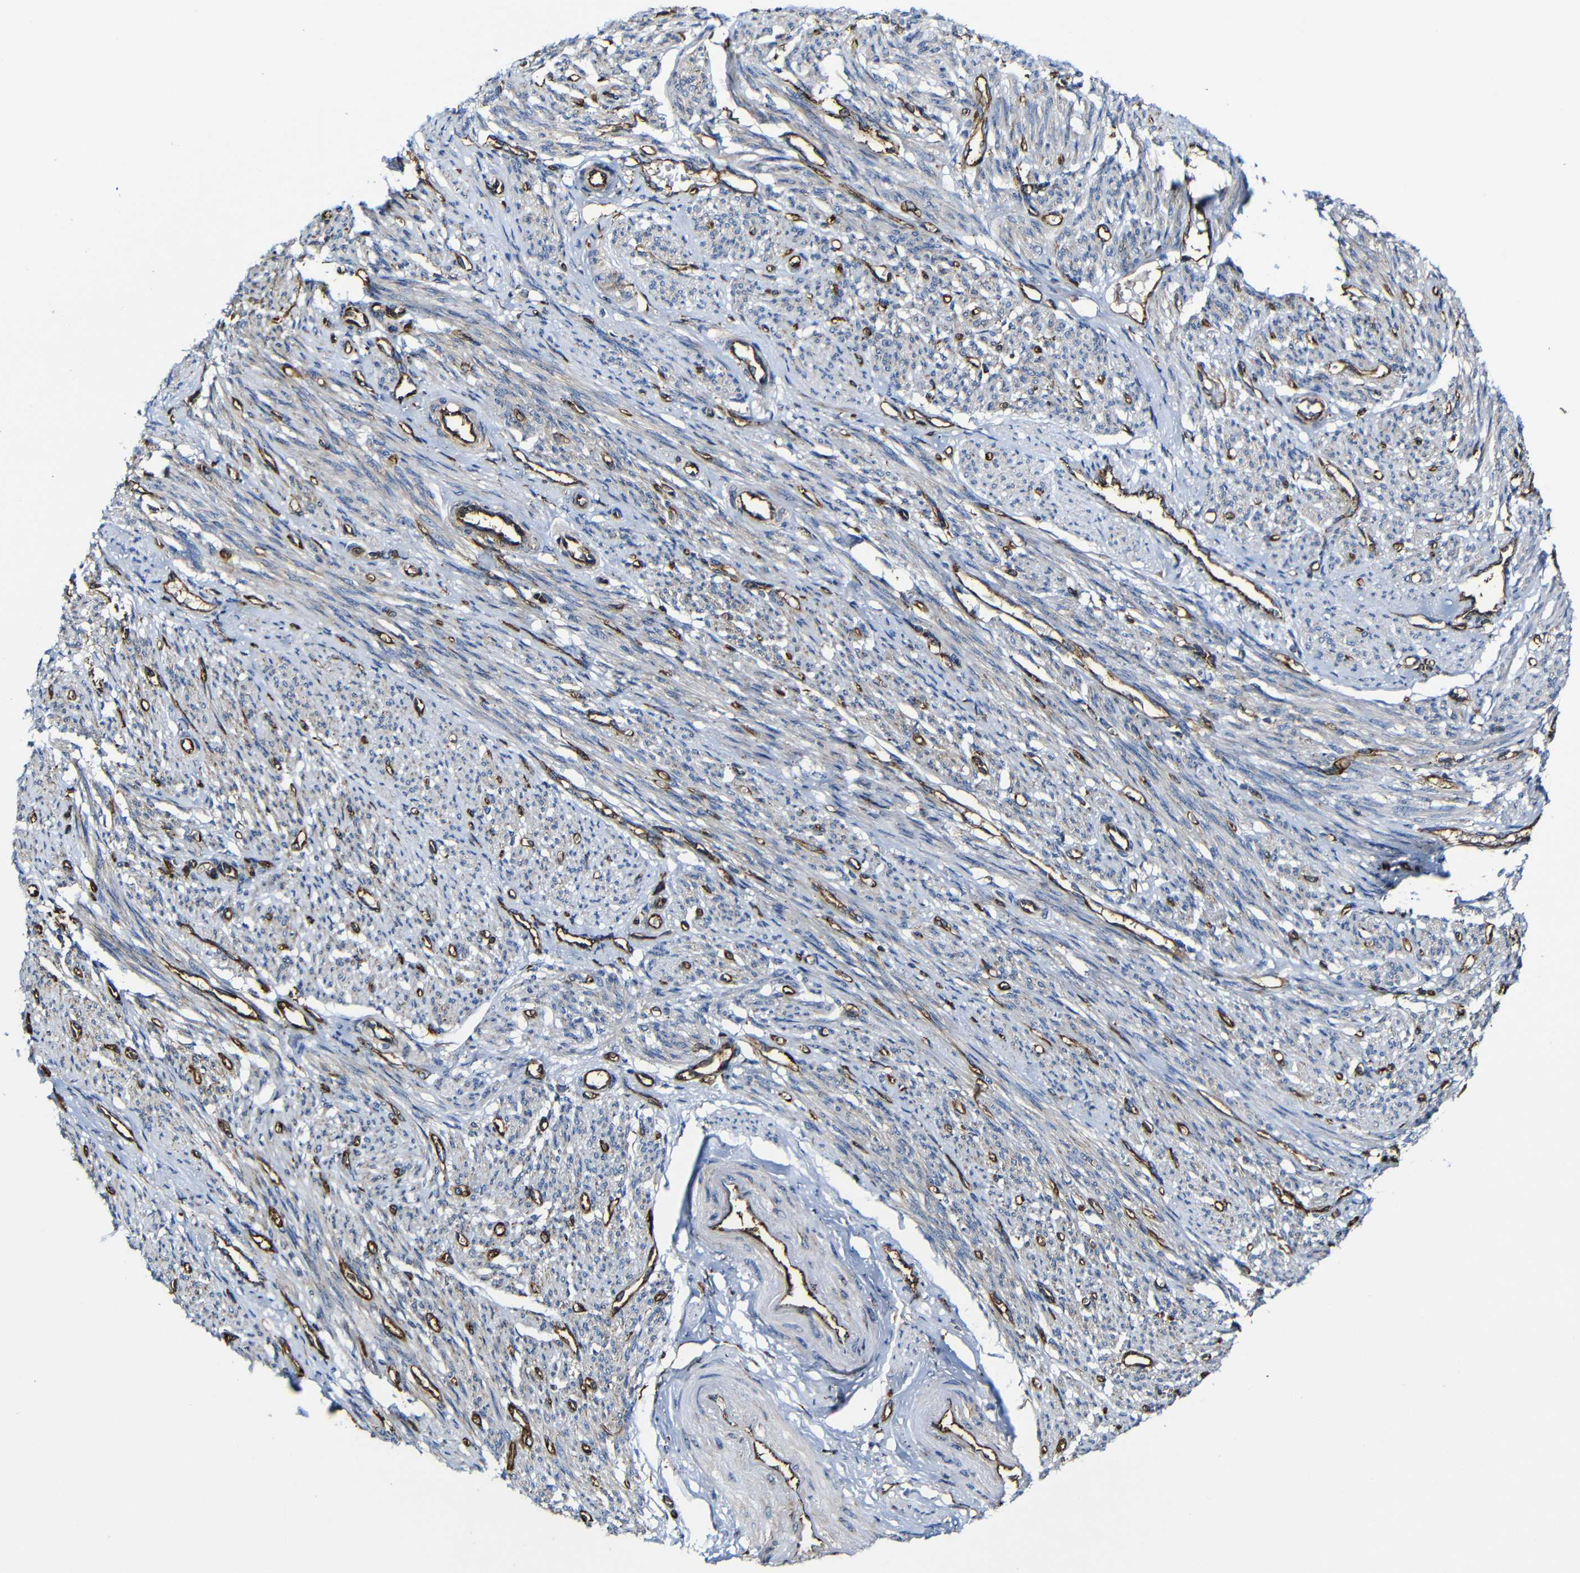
{"staining": {"intensity": "weak", "quantity": "25%-75%", "location": "cytoplasmic/membranous"}, "tissue": "smooth muscle", "cell_type": "Smooth muscle cells", "image_type": "normal", "snomed": [{"axis": "morphology", "description": "Normal tissue, NOS"}, {"axis": "topography", "description": "Smooth muscle"}], "caption": "Human smooth muscle stained for a protein (brown) reveals weak cytoplasmic/membranous positive positivity in approximately 25%-75% of smooth muscle cells.", "gene": "MSN", "patient": {"sex": "female", "age": 65}}